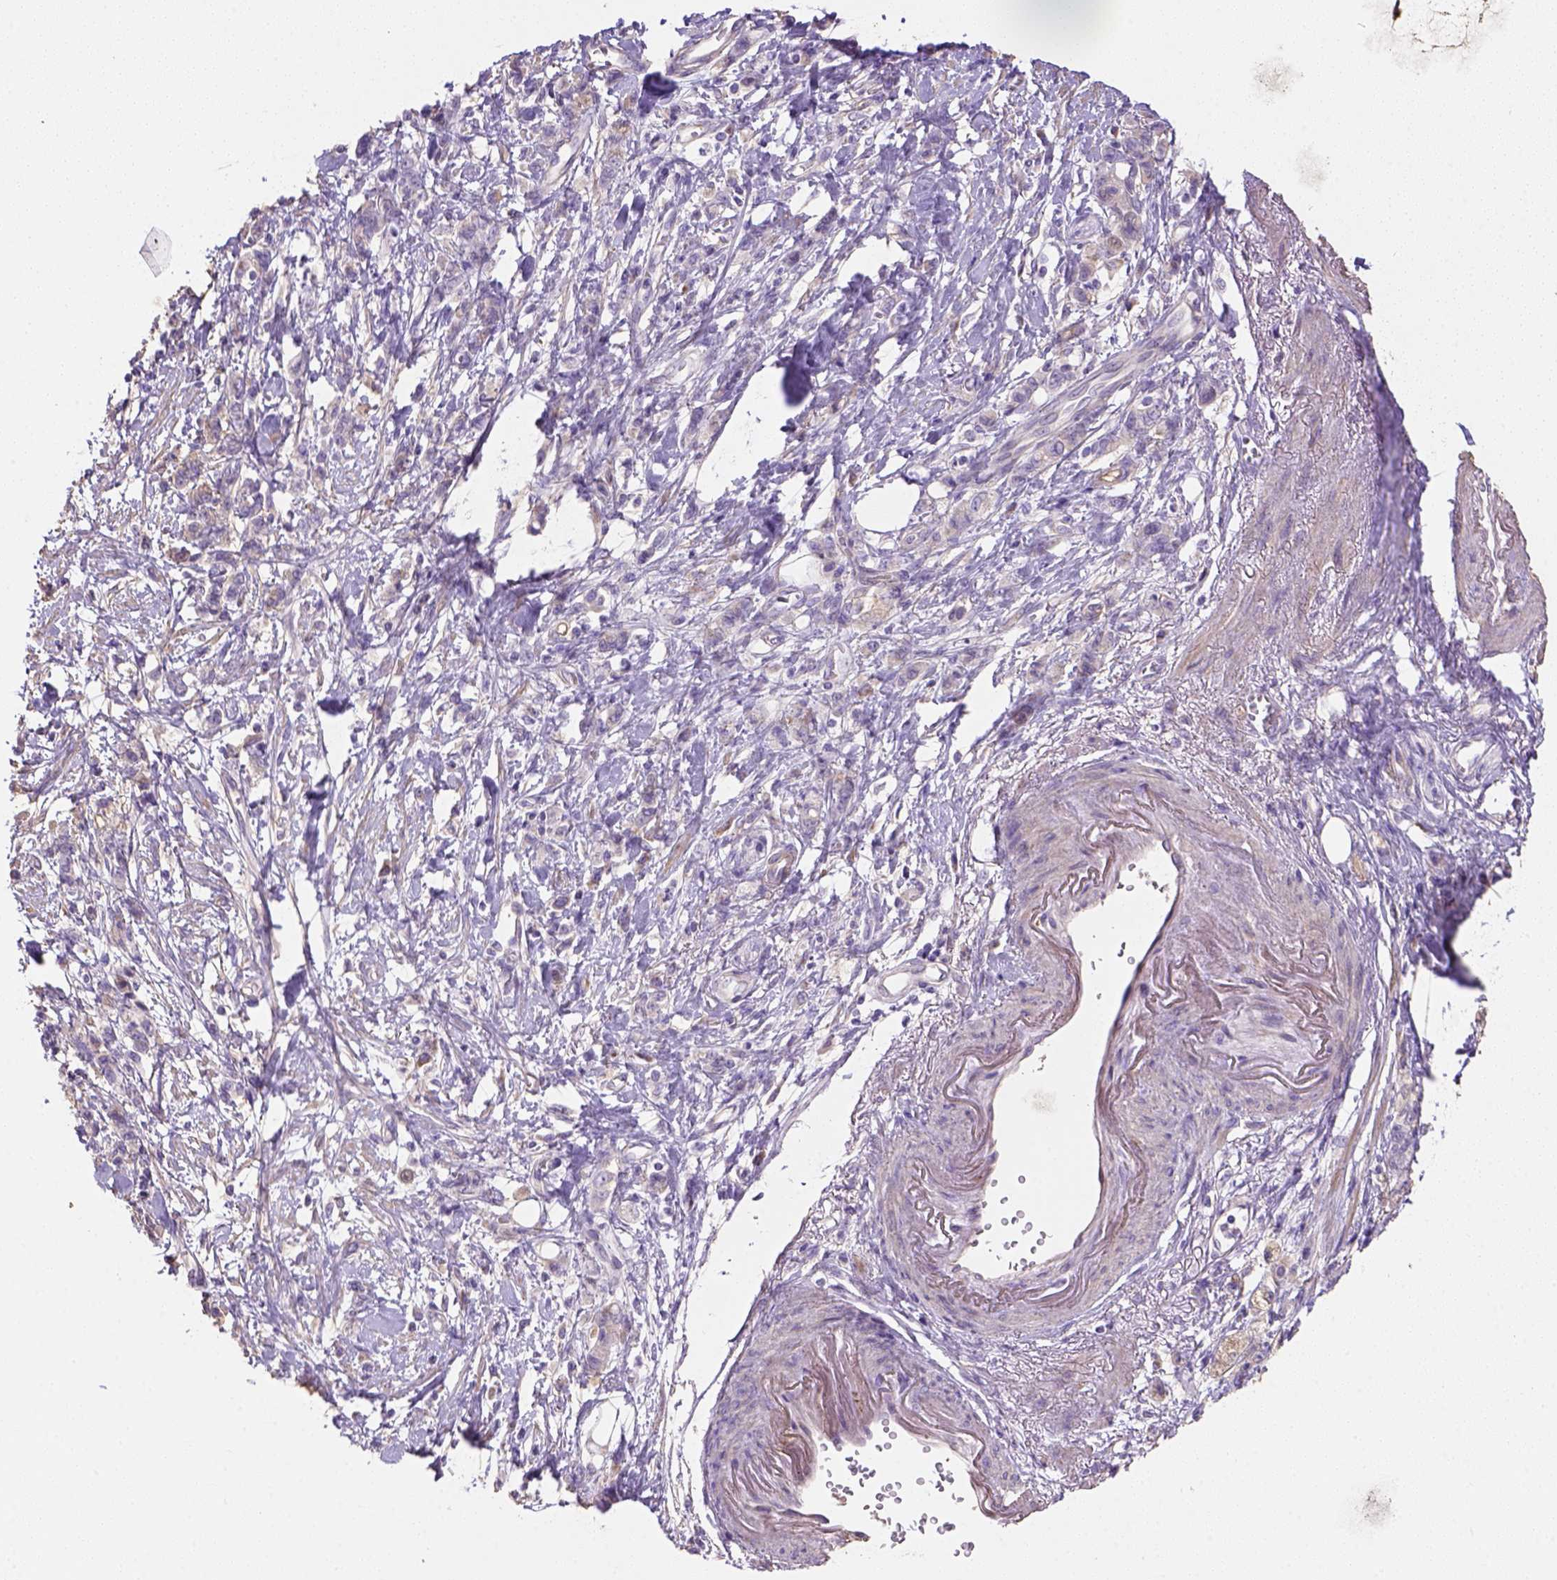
{"staining": {"intensity": "negative", "quantity": "none", "location": "none"}, "tissue": "stomach cancer", "cell_type": "Tumor cells", "image_type": "cancer", "snomed": [{"axis": "morphology", "description": "Adenocarcinoma, NOS"}, {"axis": "topography", "description": "Stomach"}], "caption": "The photomicrograph displays no staining of tumor cells in stomach cancer (adenocarcinoma).", "gene": "HTRA1", "patient": {"sex": "male", "age": 77}}